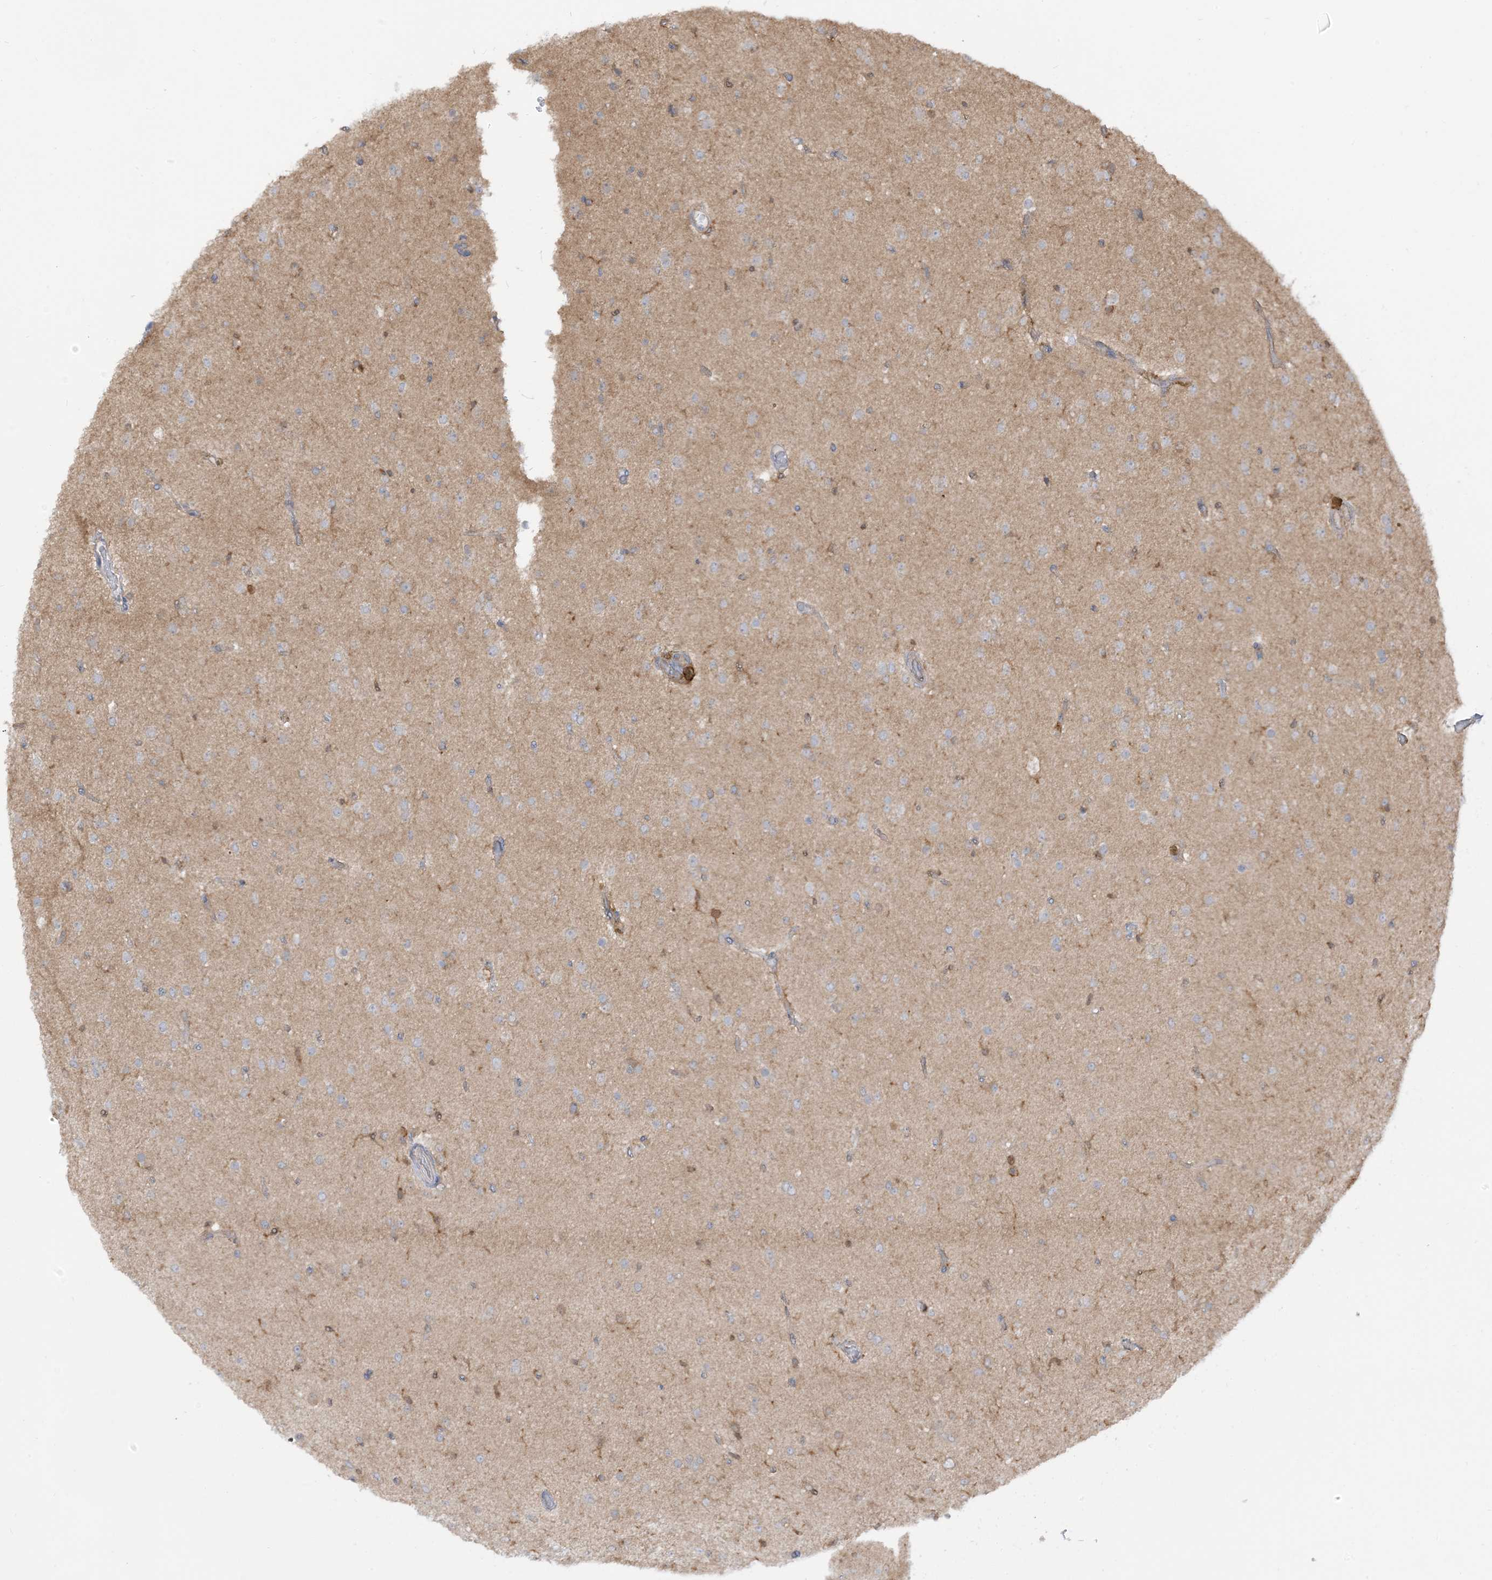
{"staining": {"intensity": "weak", "quantity": "<25%", "location": "cytoplasmic/membranous"}, "tissue": "glioma", "cell_type": "Tumor cells", "image_type": "cancer", "snomed": [{"axis": "morphology", "description": "Glioma, malignant, Low grade"}, {"axis": "topography", "description": "Brain"}], "caption": "DAB immunohistochemical staining of human glioma reveals no significant positivity in tumor cells.", "gene": "CAPZB", "patient": {"sex": "male", "age": 65}}